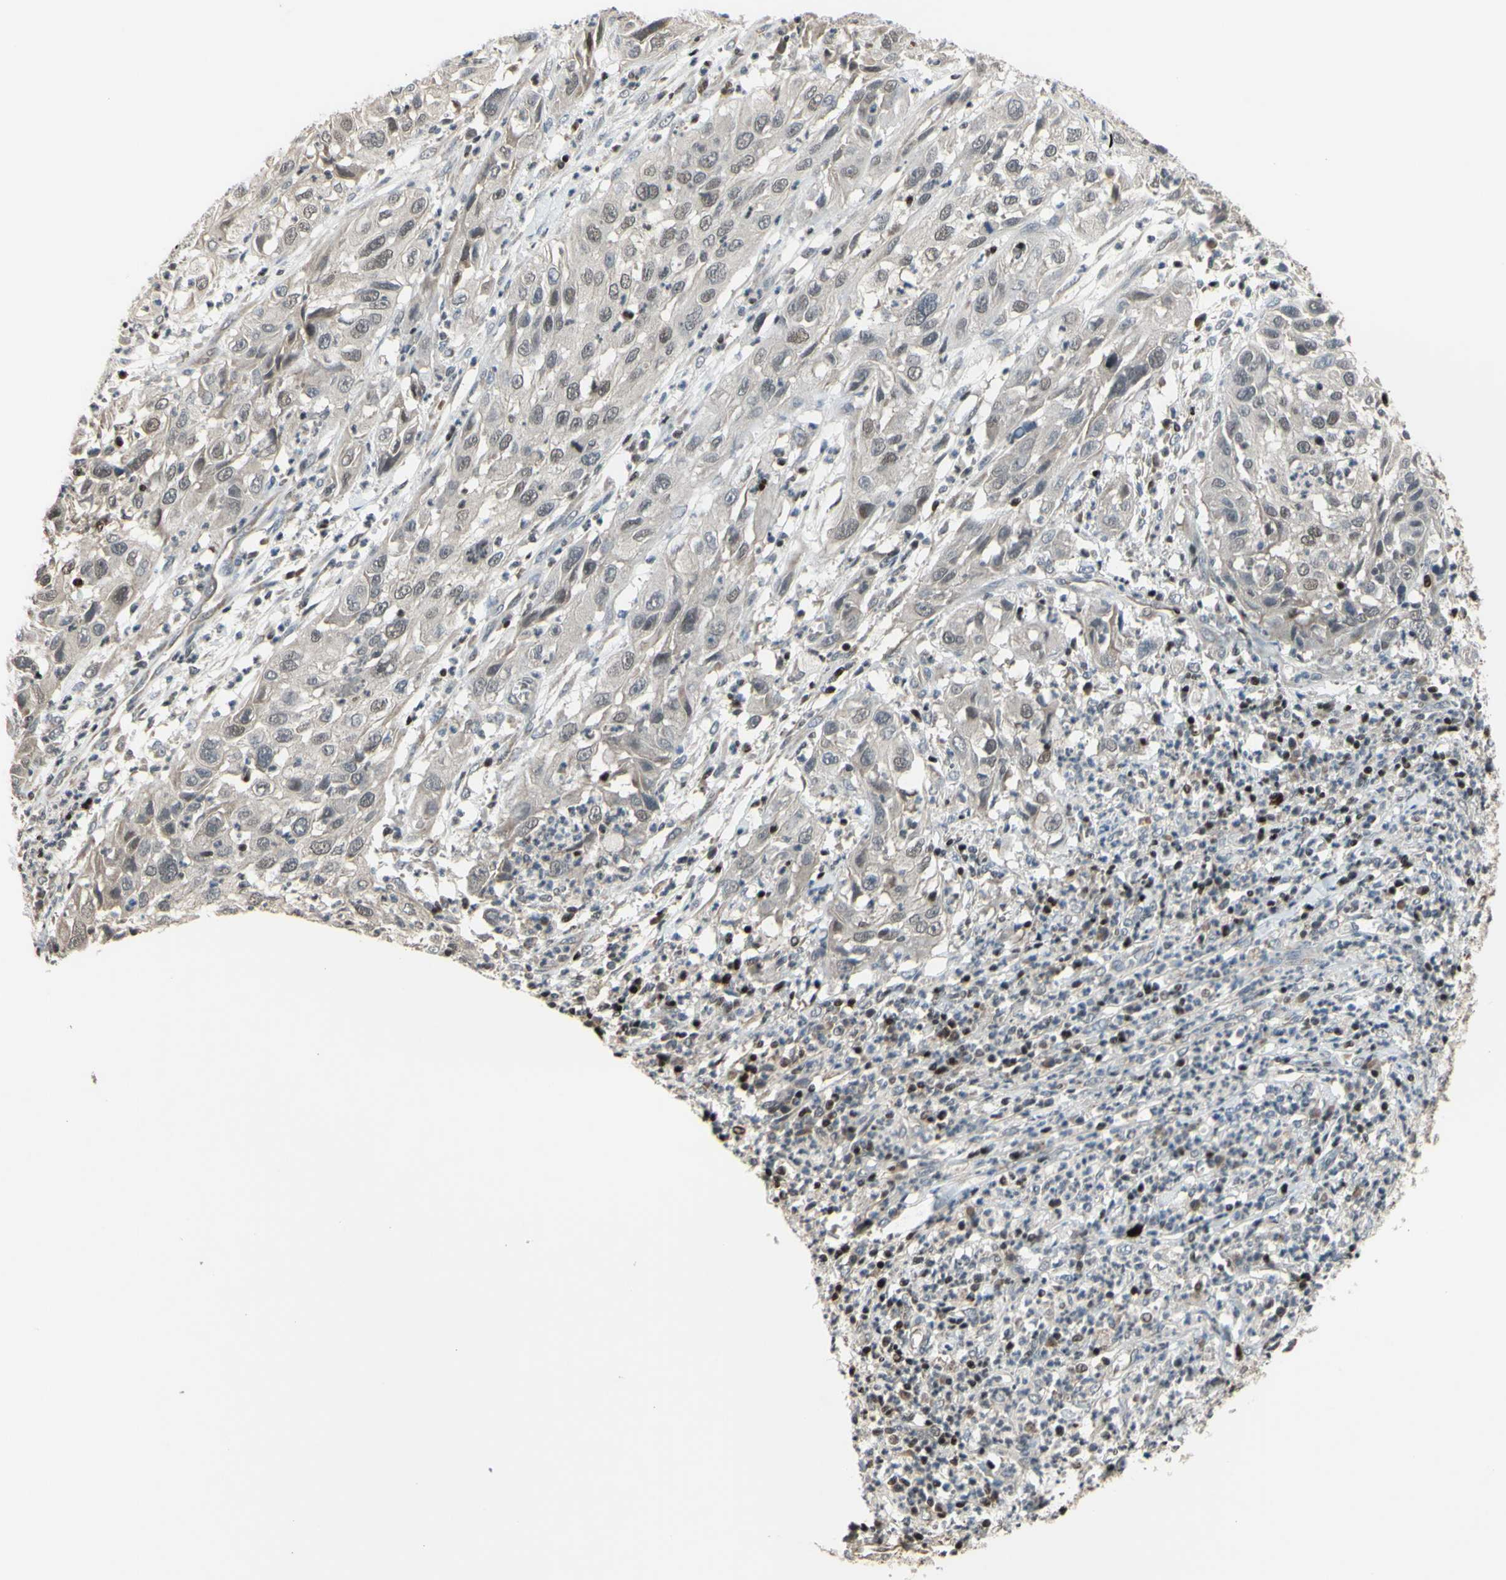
{"staining": {"intensity": "negative", "quantity": "none", "location": "none"}, "tissue": "cervical cancer", "cell_type": "Tumor cells", "image_type": "cancer", "snomed": [{"axis": "morphology", "description": "Squamous cell carcinoma, NOS"}, {"axis": "topography", "description": "Cervix"}], "caption": "An image of human cervical cancer (squamous cell carcinoma) is negative for staining in tumor cells. (Stains: DAB IHC with hematoxylin counter stain, Microscopy: brightfield microscopy at high magnification).", "gene": "SP4", "patient": {"sex": "female", "age": 32}}